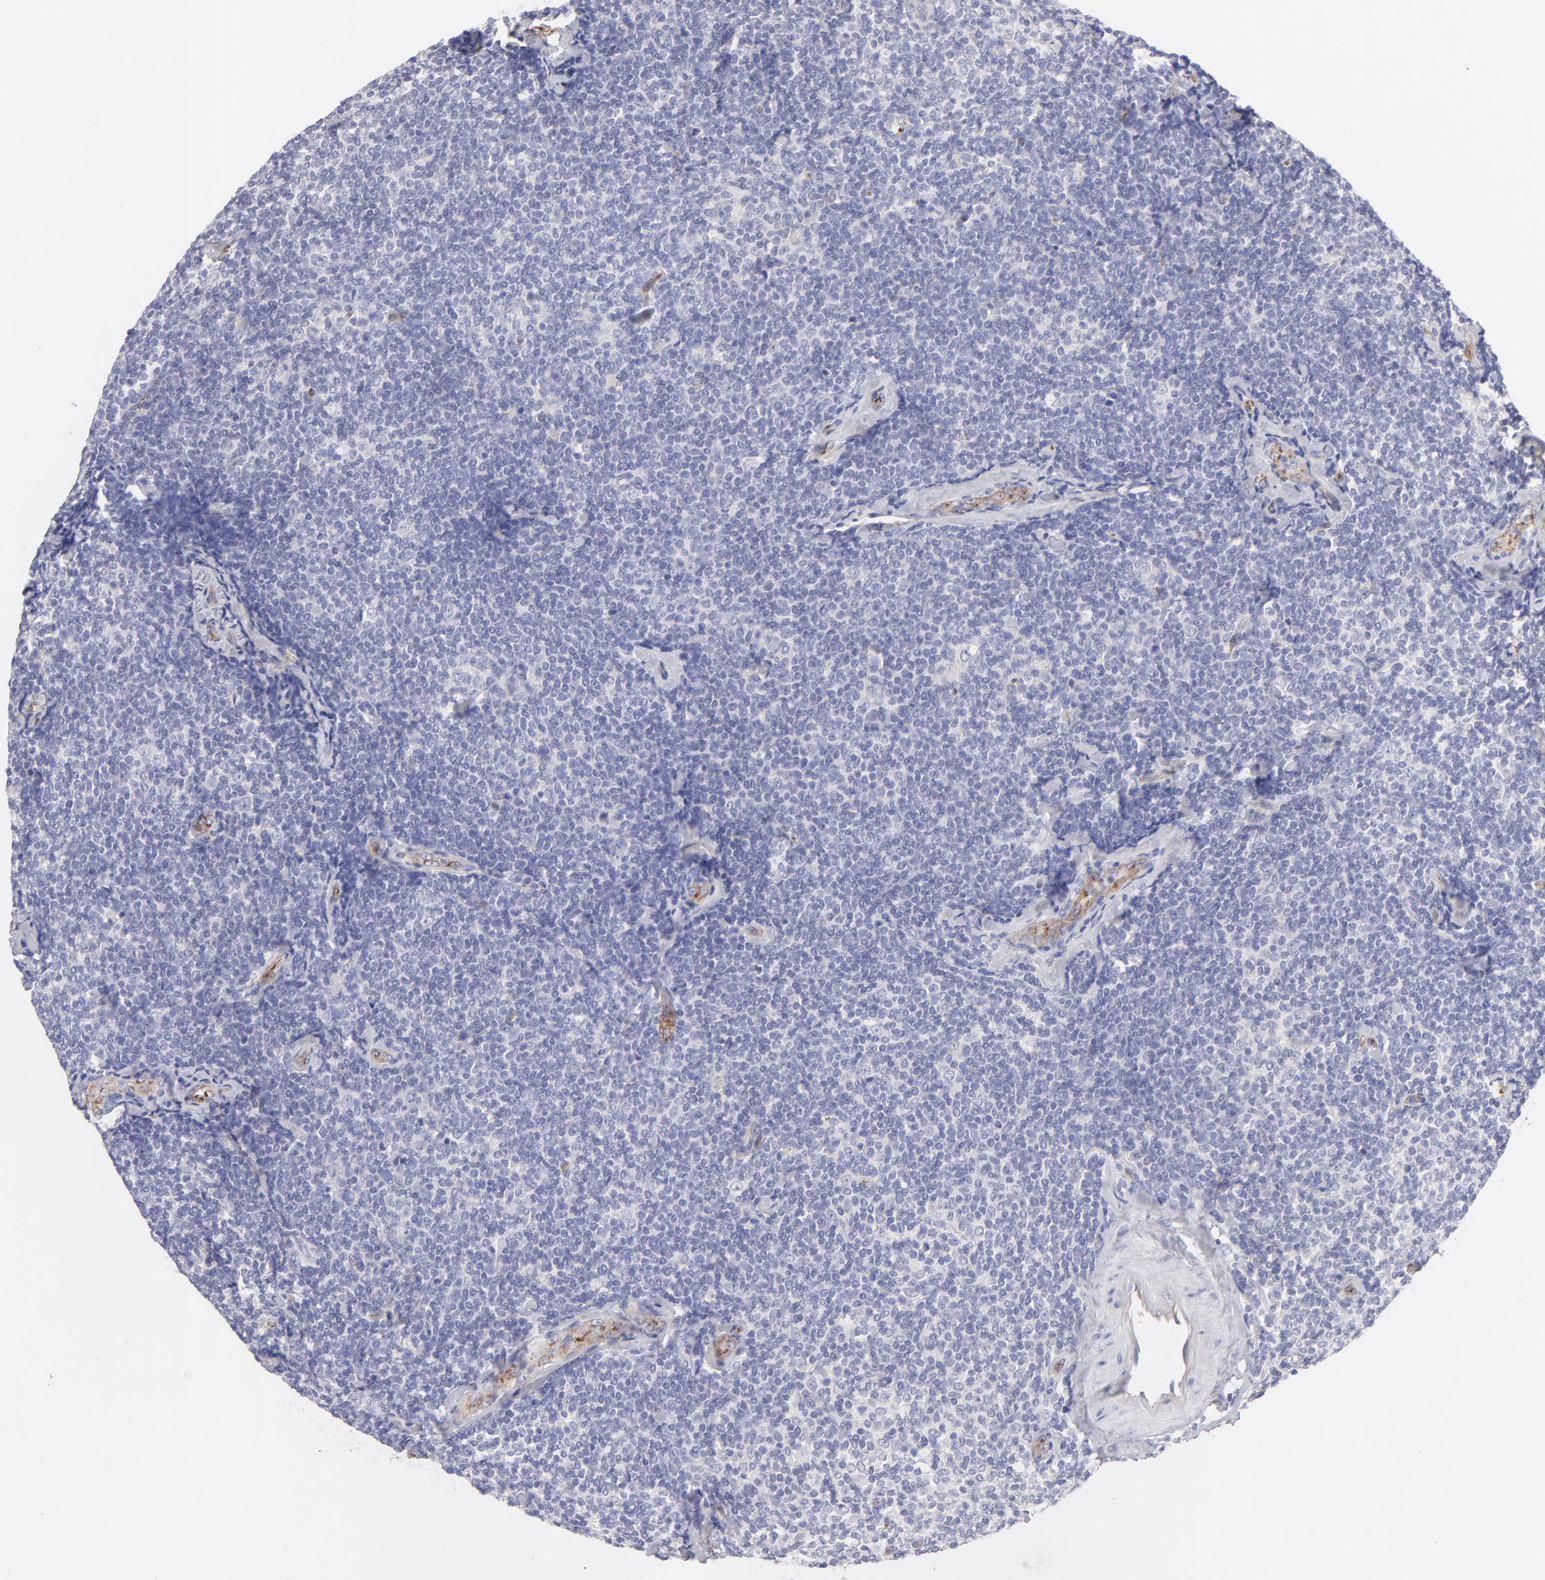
{"staining": {"intensity": "negative", "quantity": "none", "location": "none"}, "tissue": "lymphoma", "cell_type": "Tumor cells", "image_type": "cancer", "snomed": [{"axis": "morphology", "description": "Malignant lymphoma, non-Hodgkin's type, Low grade"}, {"axis": "topography", "description": "Lymph node"}], "caption": "Tumor cells show no significant protein expression in lymphoma.", "gene": "PLVAP", "patient": {"sex": "female", "age": 56}}